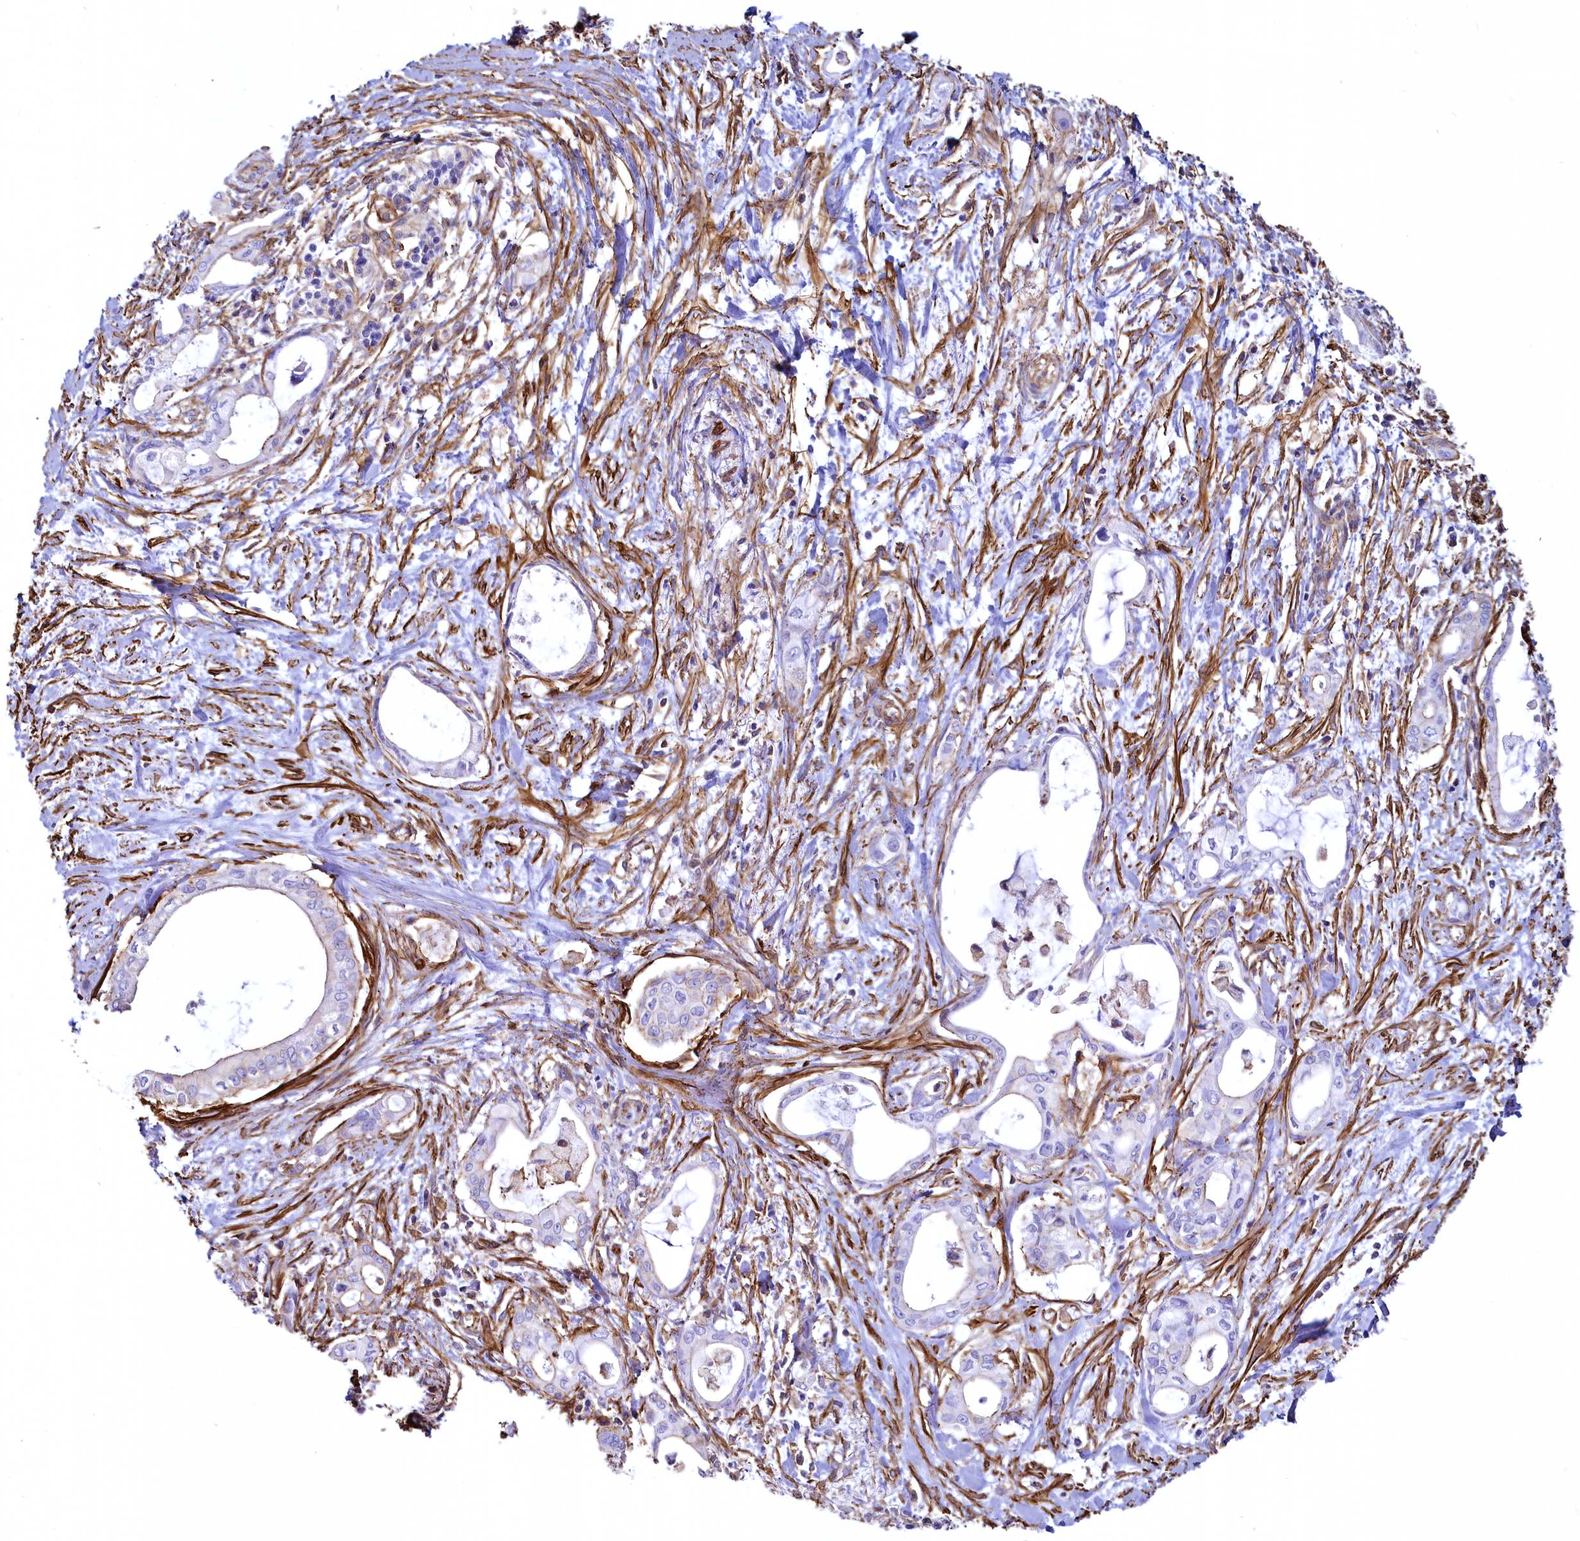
{"staining": {"intensity": "moderate", "quantity": "<25%", "location": "cytoplasmic/membranous"}, "tissue": "pancreatic cancer", "cell_type": "Tumor cells", "image_type": "cancer", "snomed": [{"axis": "morphology", "description": "Adenocarcinoma, NOS"}, {"axis": "topography", "description": "Pancreas"}], "caption": "Human pancreatic cancer (adenocarcinoma) stained with a protein marker reveals moderate staining in tumor cells.", "gene": "THBS1", "patient": {"sex": "male", "age": 72}}